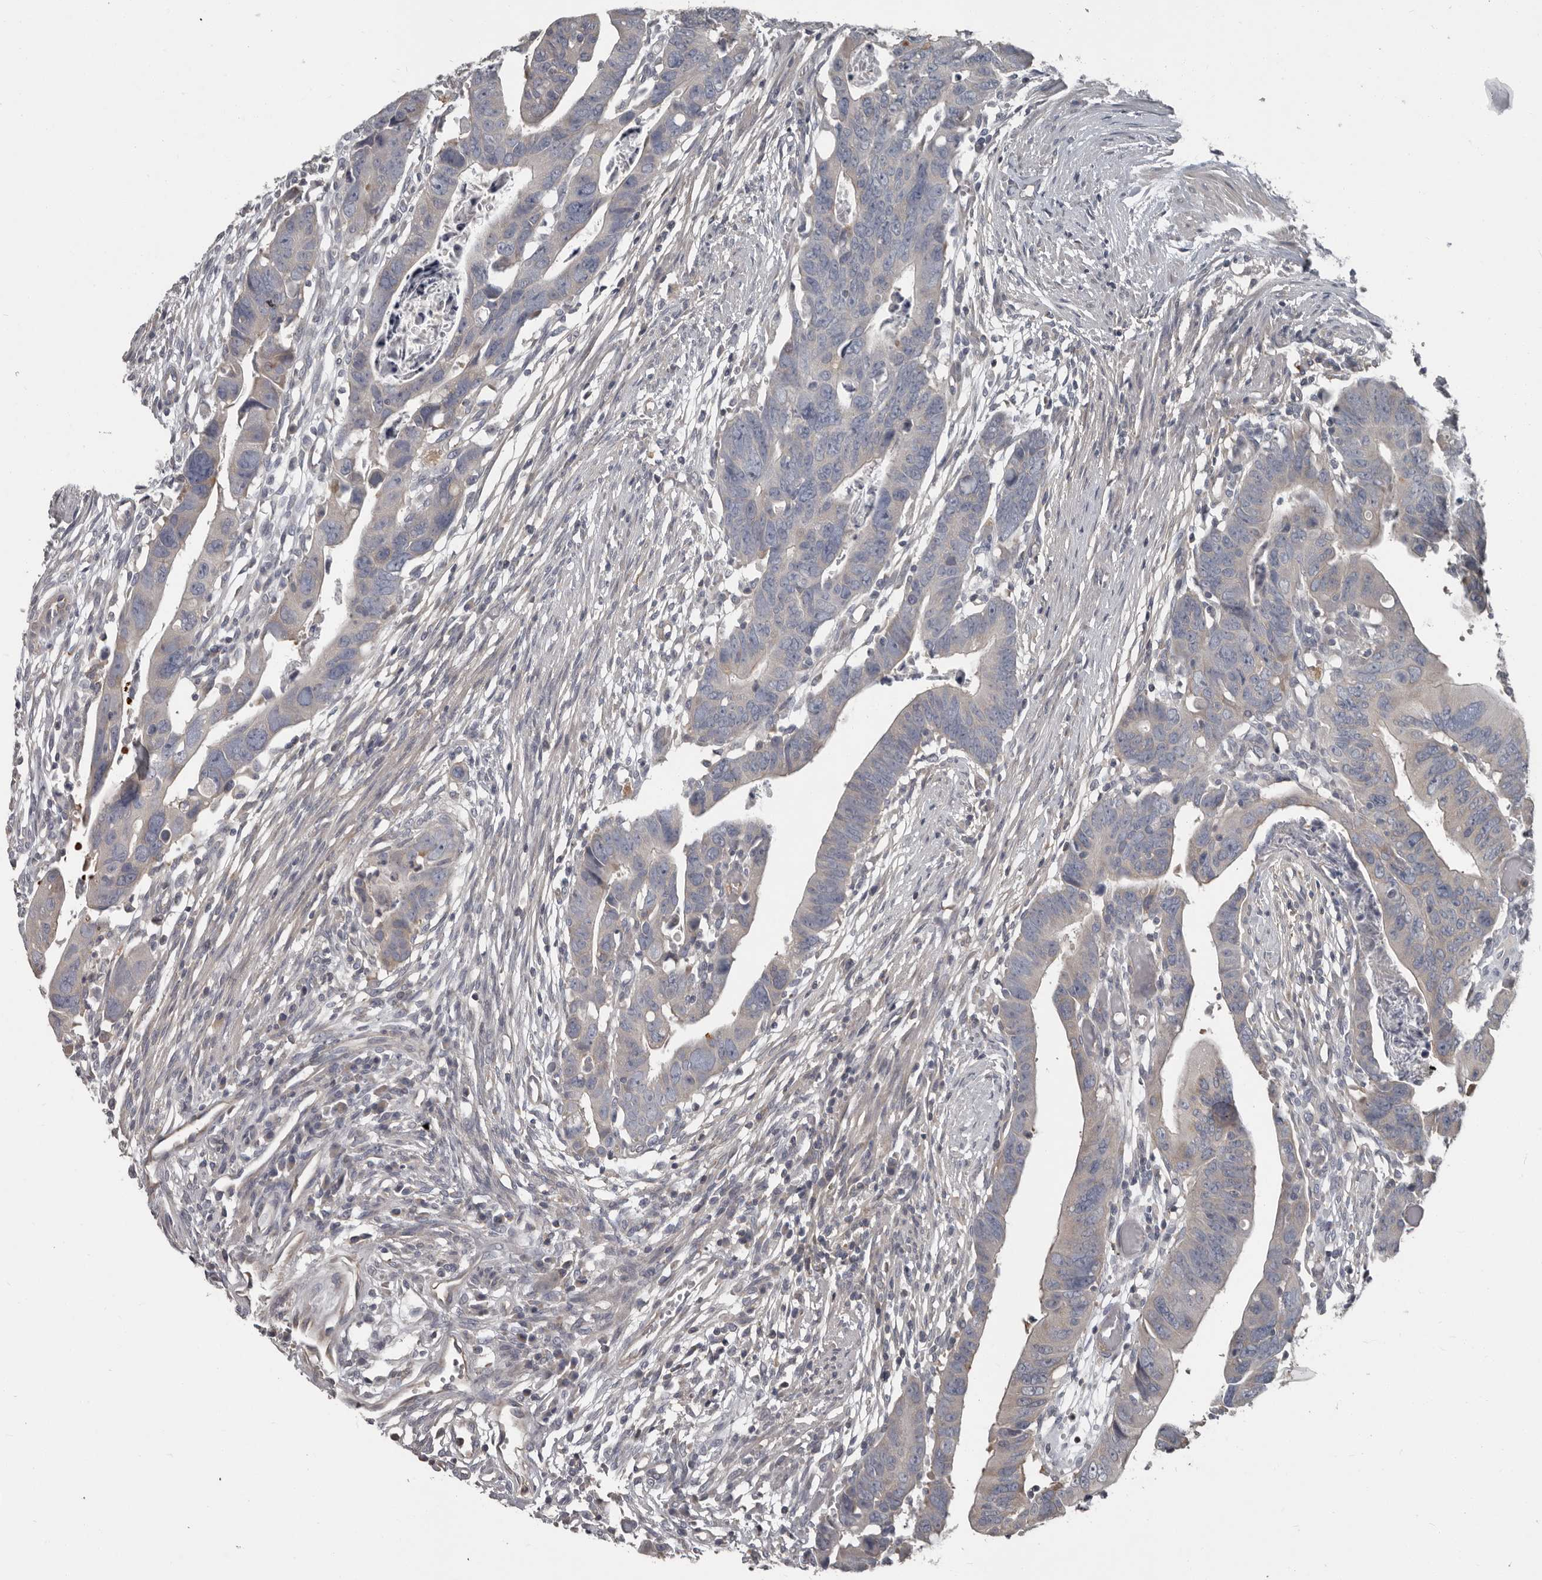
{"staining": {"intensity": "negative", "quantity": "none", "location": "none"}, "tissue": "colorectal cancer", "cell_type": "Tumor cells", "image_type": "cancer", "snomed": [{"axis": "morphology", "description": "Adenocarcinoma, NOS"}, {"axis": "topography", "description": "Rectum"}], "caption": "Tumor cells are negative for protein expression in human adenocarcinoma (colorectal).", "gene": "CA6", "patient": {"sex": "female", "age": 65}}